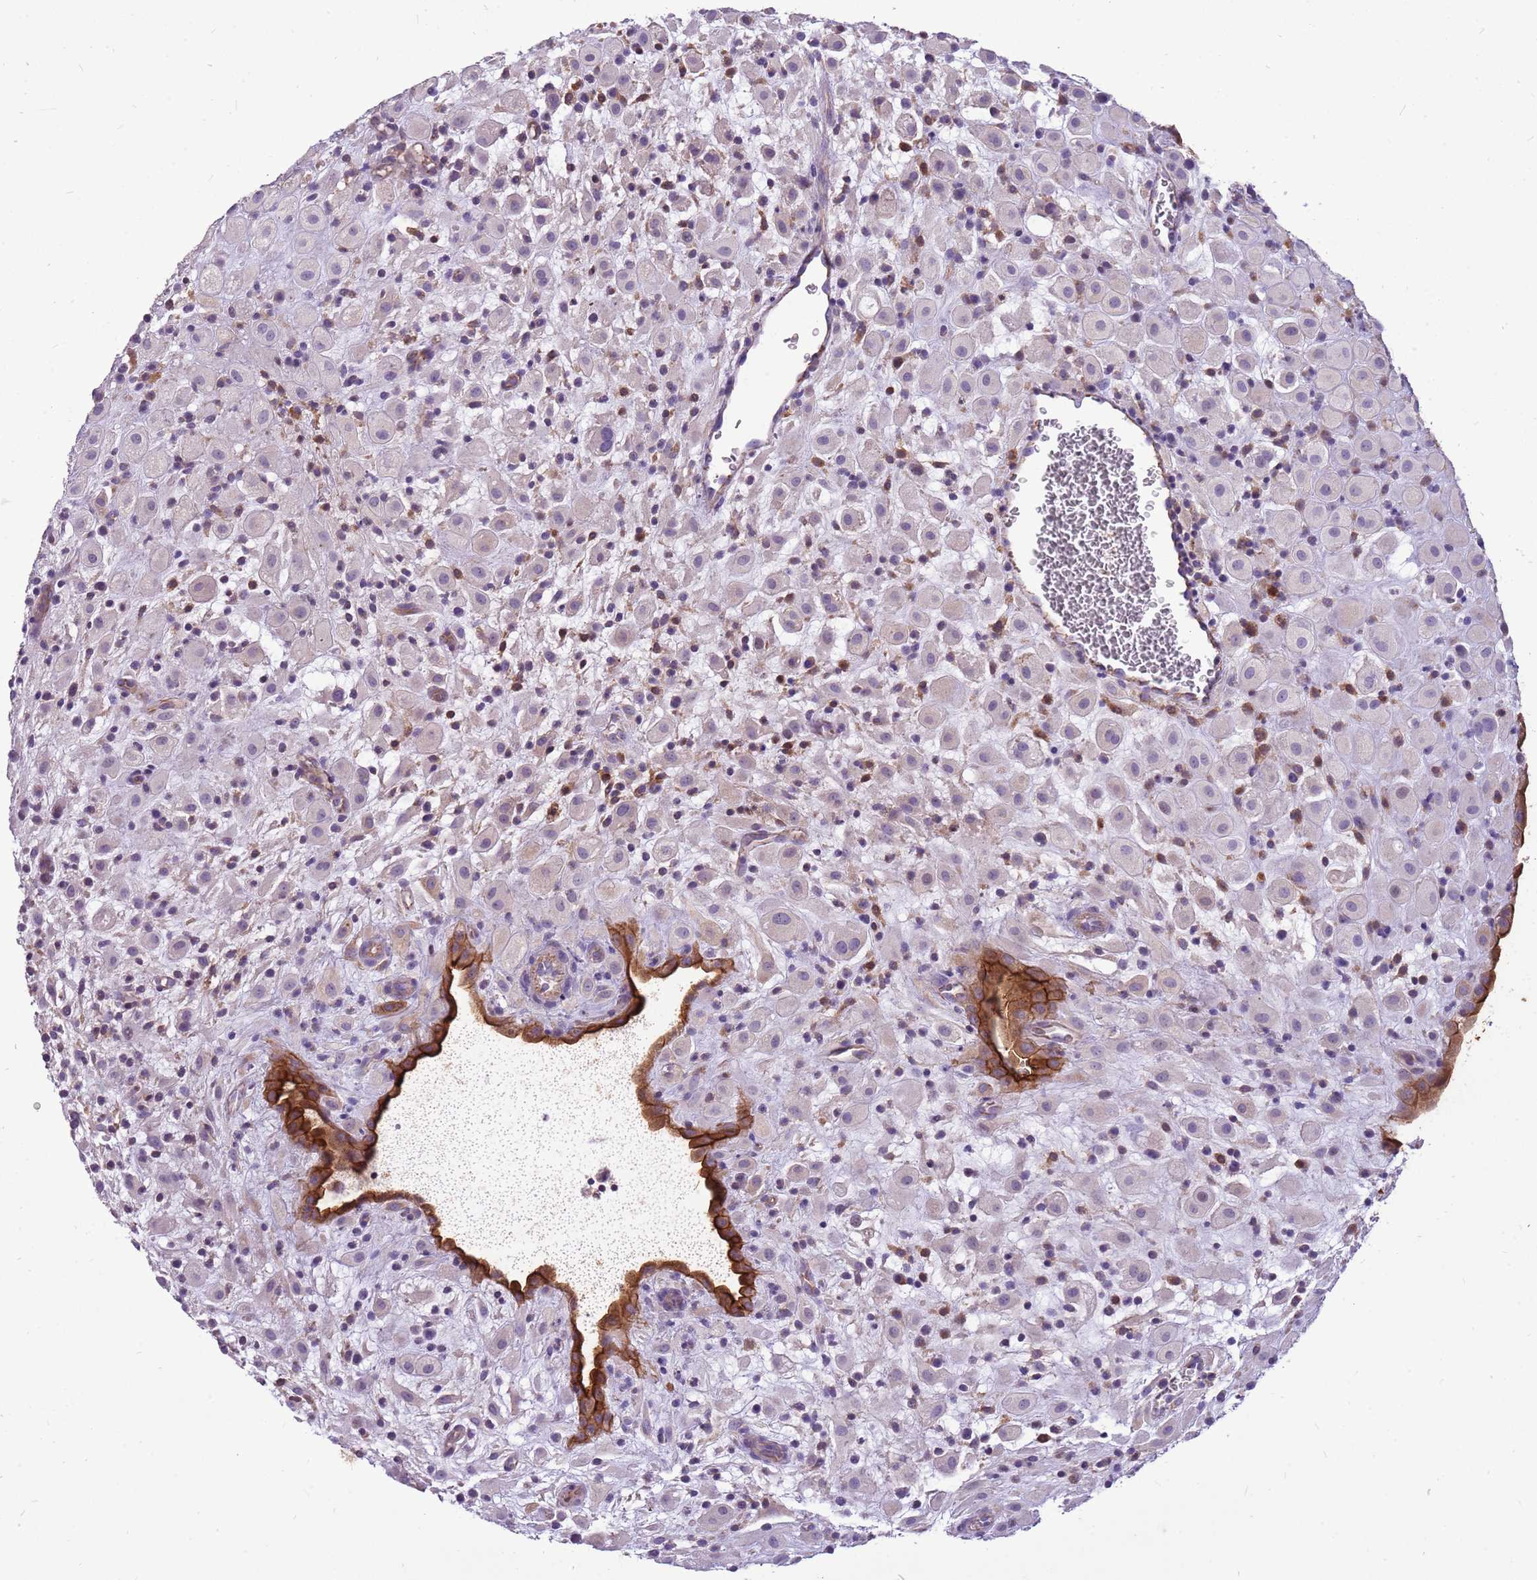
{"staining": {"intensity": "strong", "quantity": "25%-75%", "location": "cytoplasmic/membranous"}, "tissue": "placenta", "cell_type": "Decidual cells", "image_type": "normal", "snomed": [{"axis": "morphology", "description": "Normal tissue, NOS"}, {"axis": "topography", "description": "Placenta"}], "caption": "Placenta stained for a protein reveals strong cytoplasmic/membranous positivity in decidual cells. (Brightfield microscopy of DAB IHC at high magnification).", "gene": "WDR90", "patient": {"sex": "female", "age": 35}}